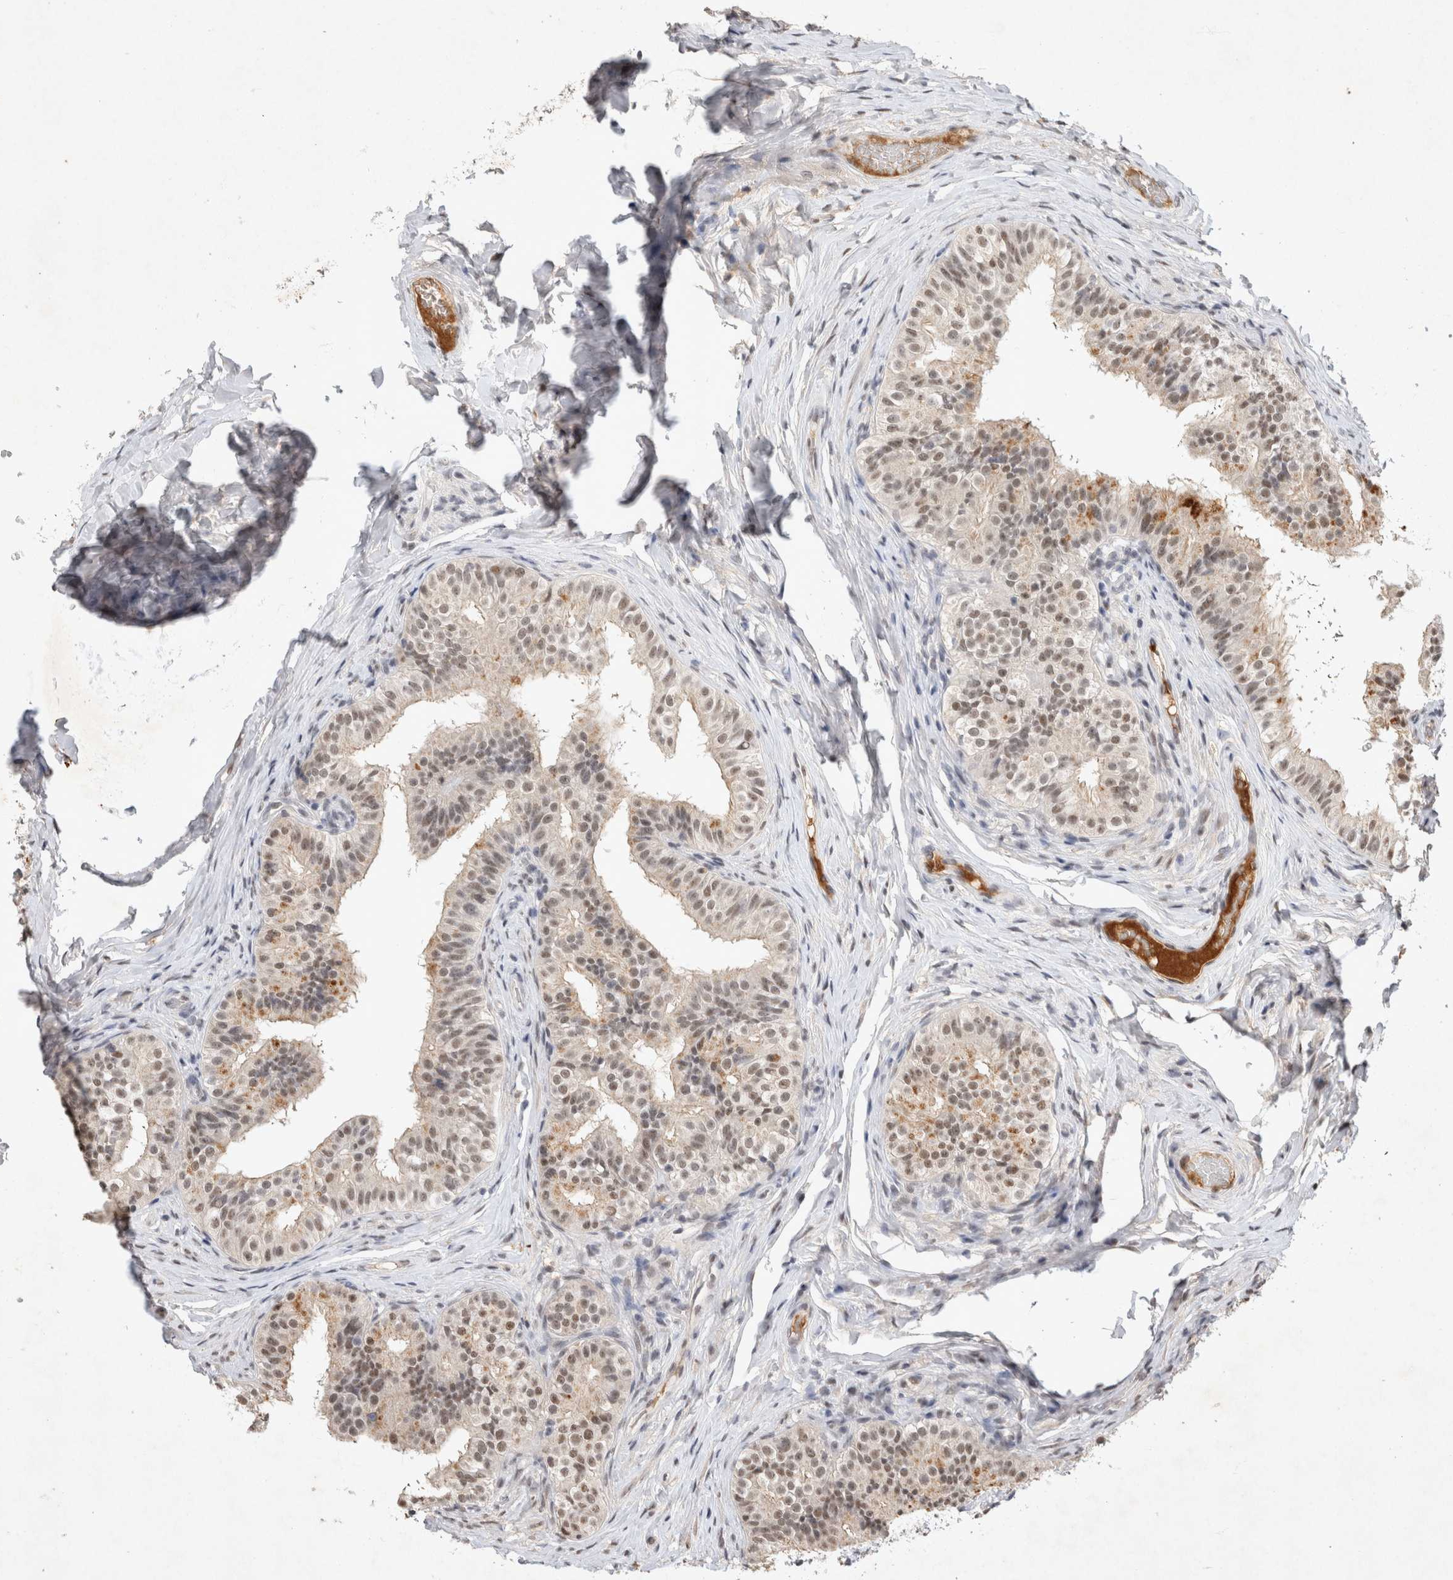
{"staining": {"intensity": "weak", "quantity": ">75%", "location": "nuclear"}, "tissue": "epididymis", "cell_type": "Glandular cells", "image_type": "normal", "snomed": [{"axis": "morphology", "description": "Normal tissue, NOS"}, {"axis": "topography", "description": "Epididymis"}], "caption": "A micrograph showing weak nuclear positivity in approximately >75% of glandular cells in benign epididymis, as visualized by brown immunohistochemical staining.", "gene": "XRCC5", "patient": {"sex": "male", "age": 49}}